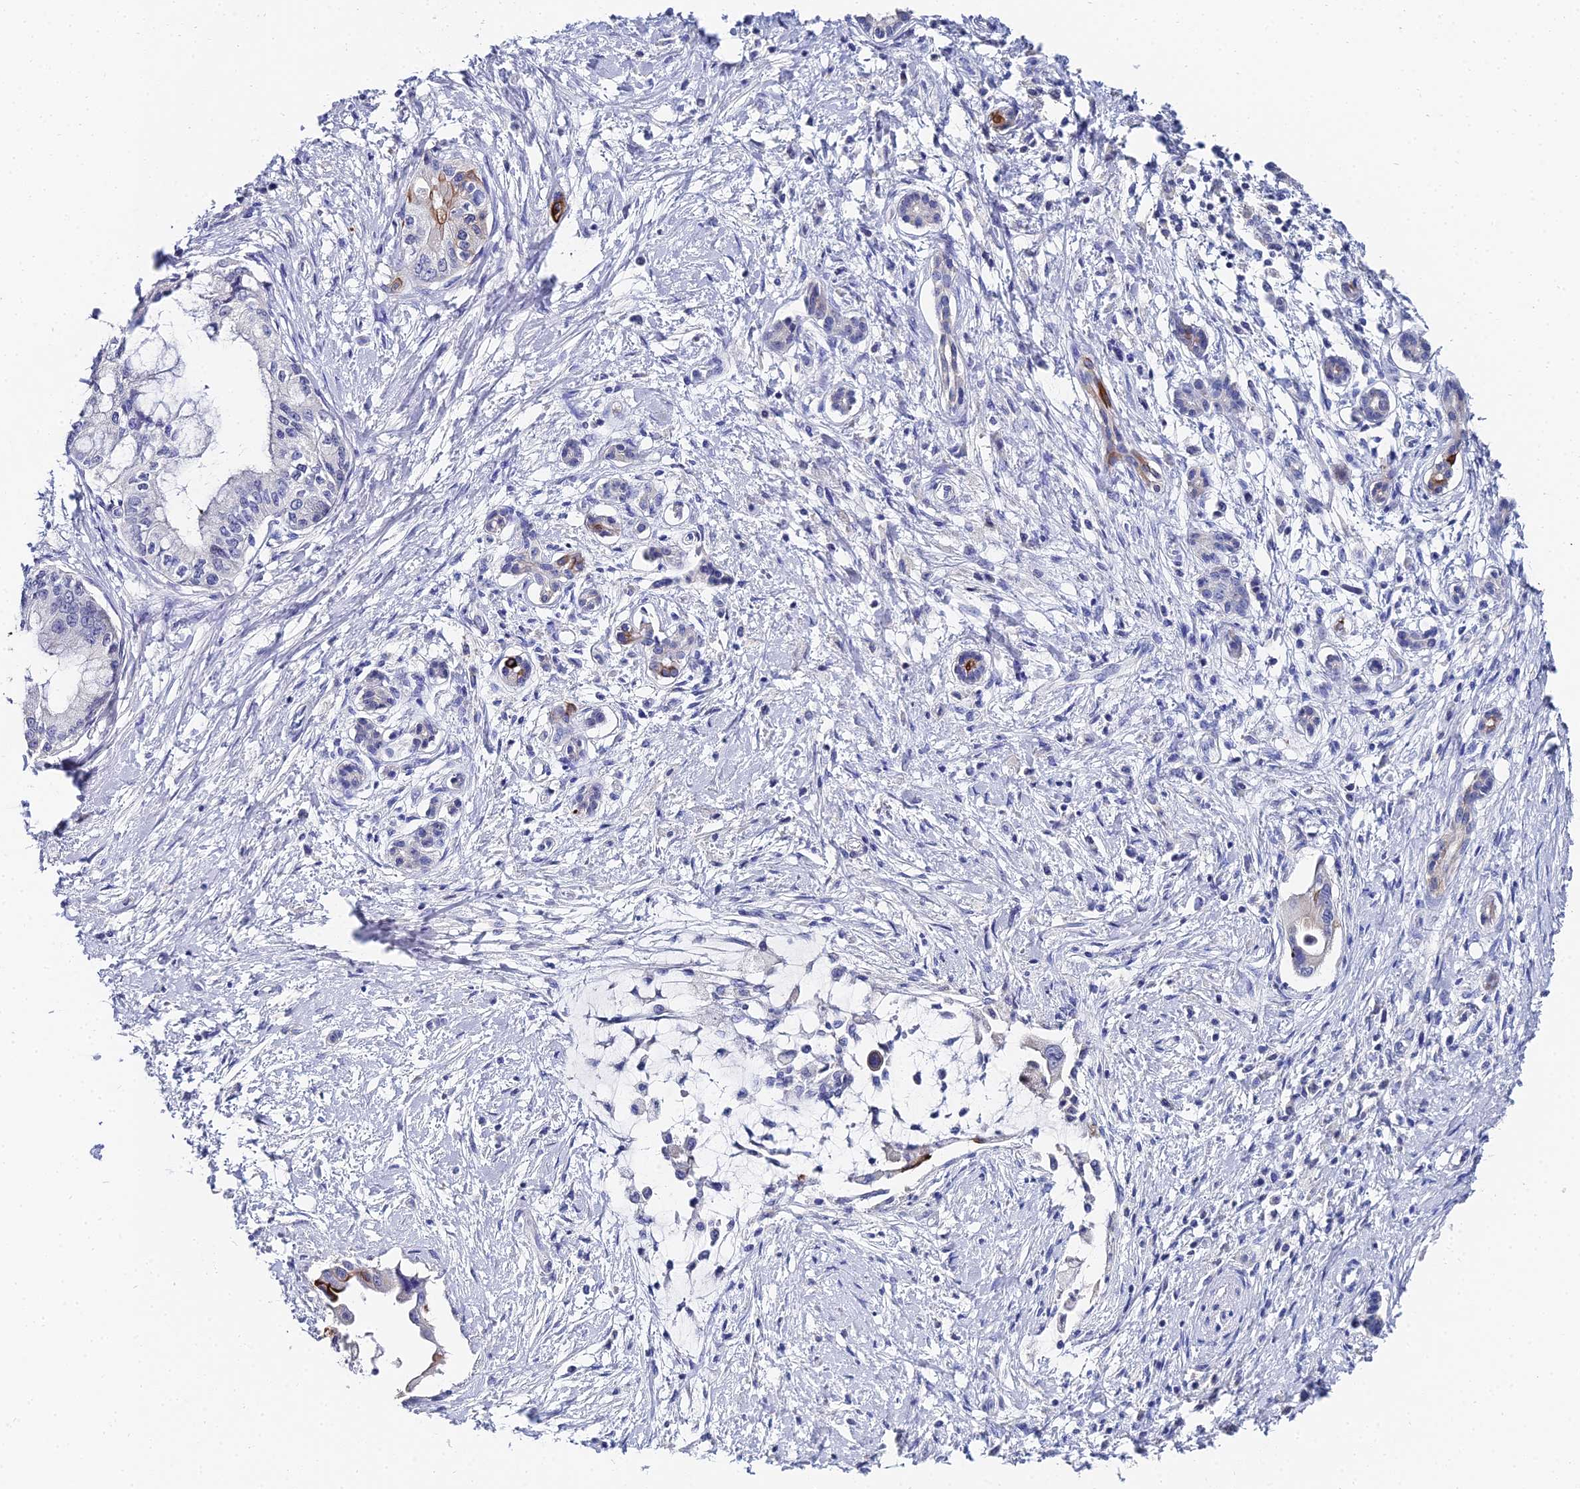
{"staining": {"intensity": "strong", "quantity": "<25%", "location": "cytoplasmic/membranous"}, "tissue": "pancreatic cancer", "cell_type": "Tumor cells", "image_type": "cancer", "snomed": [{"axis": "morphology", "description": "Adenocarcinoma, NOS"}, {"axis": "topography", "description": "Pancreas"}], "caption": "An immunohistochemistry photomicrograph of neoplastic tissue is shown. Protein staining in brown shows strong cytoplasmic/membranous positivity in pancreatic adenocarcinoma within tumor cells. (IHC, brightfield microscopy, high magnification).", "gene": "KRT17", "patient": {"sex": "male", "age": 46}}